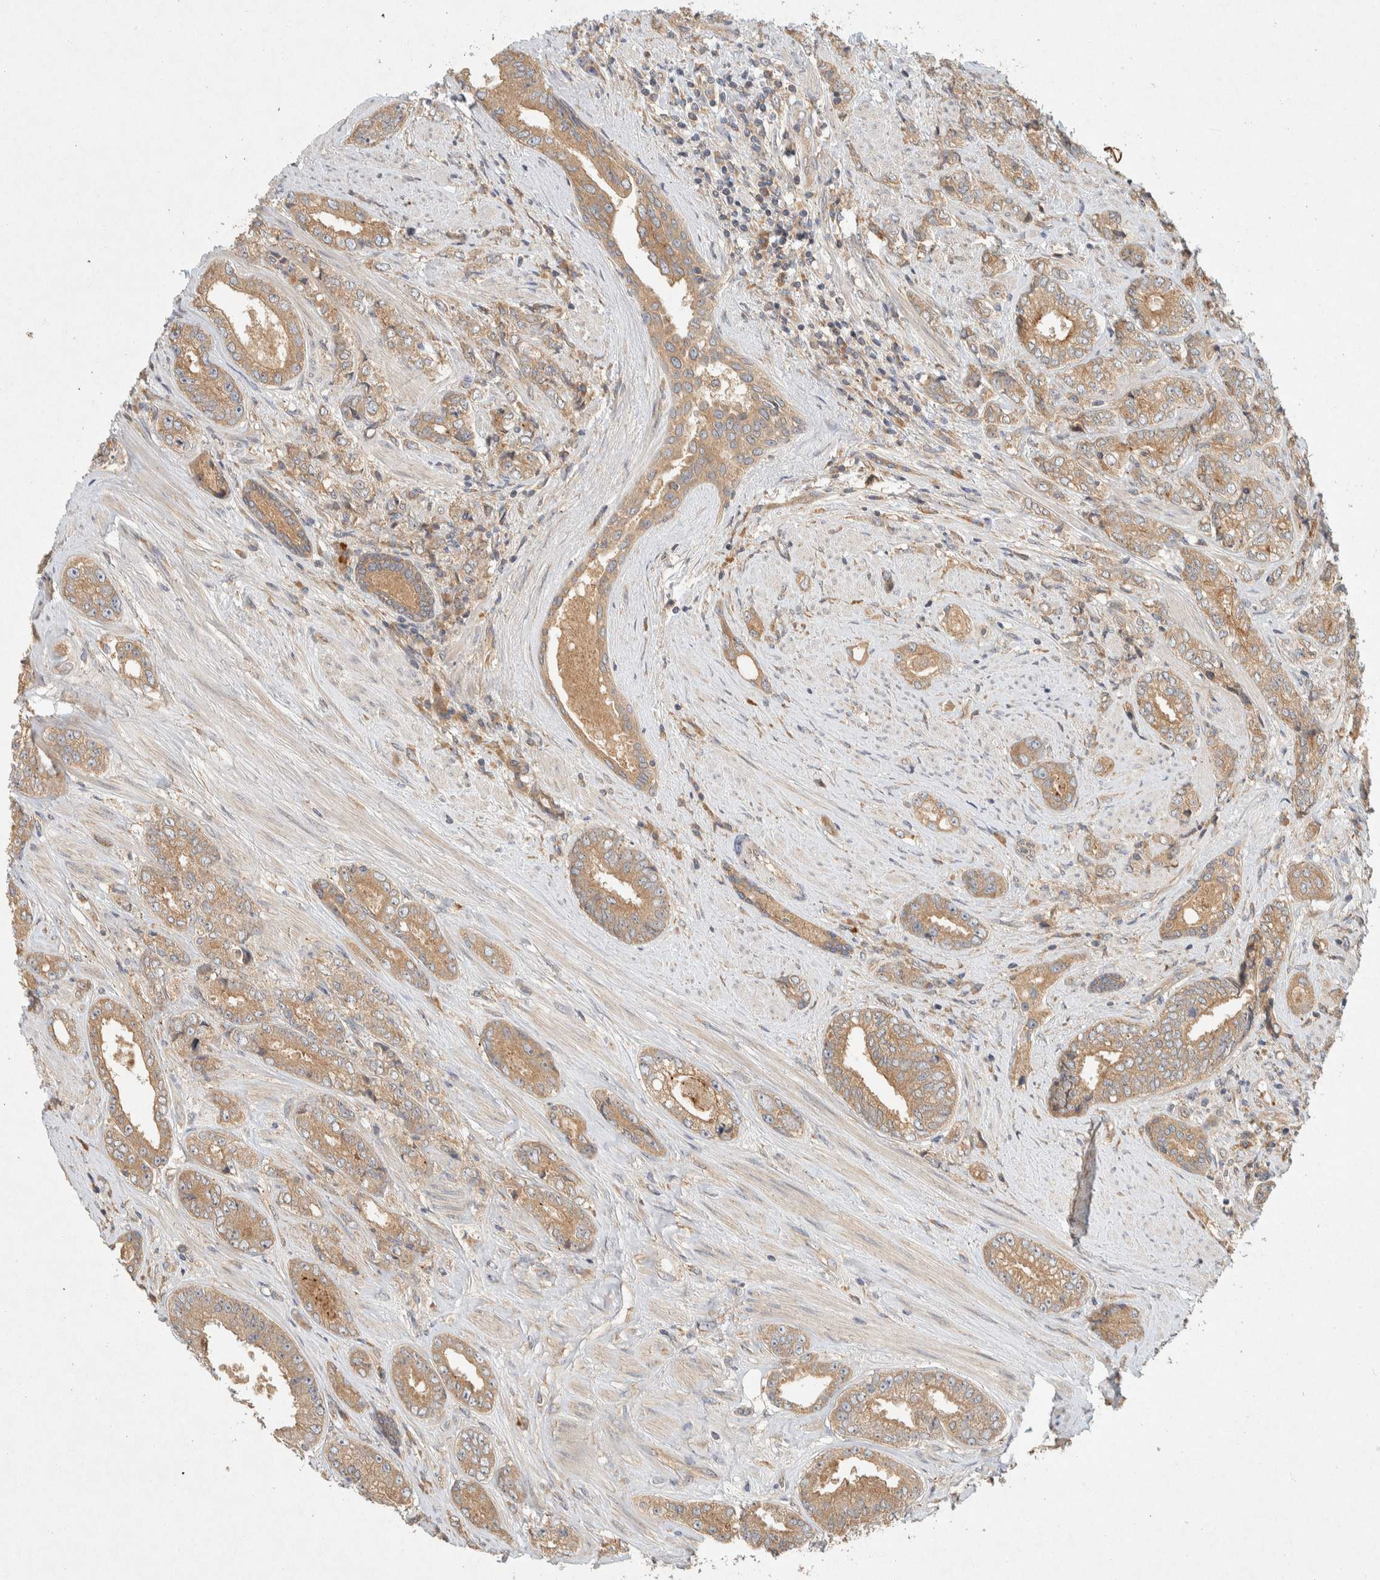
{"staining": {"intensity": "moderate", "quantity": ">75%", "location": "cytoplasmic/membranous"}, "tissue": "prostate cancer", "cell_type": "Tumor cells", "image_type": "cancer", "snomed": [{"axis": "morphology", "description": "Adenocarcinoma, High grade"}, {"axis": "topography", "description": "Prostate"}], "caption": "Protein staining of prostate cancer tissue demonstrates moderate cytoplasmic/membranous staining in approximately >75% of tumor cells. (DAB (3,3'-diaminobenzidine) IHC, brown staining for protein, blue staining for nuclei).", "gene": "PXK", "patient": {"sex": "male", "age": 61}}